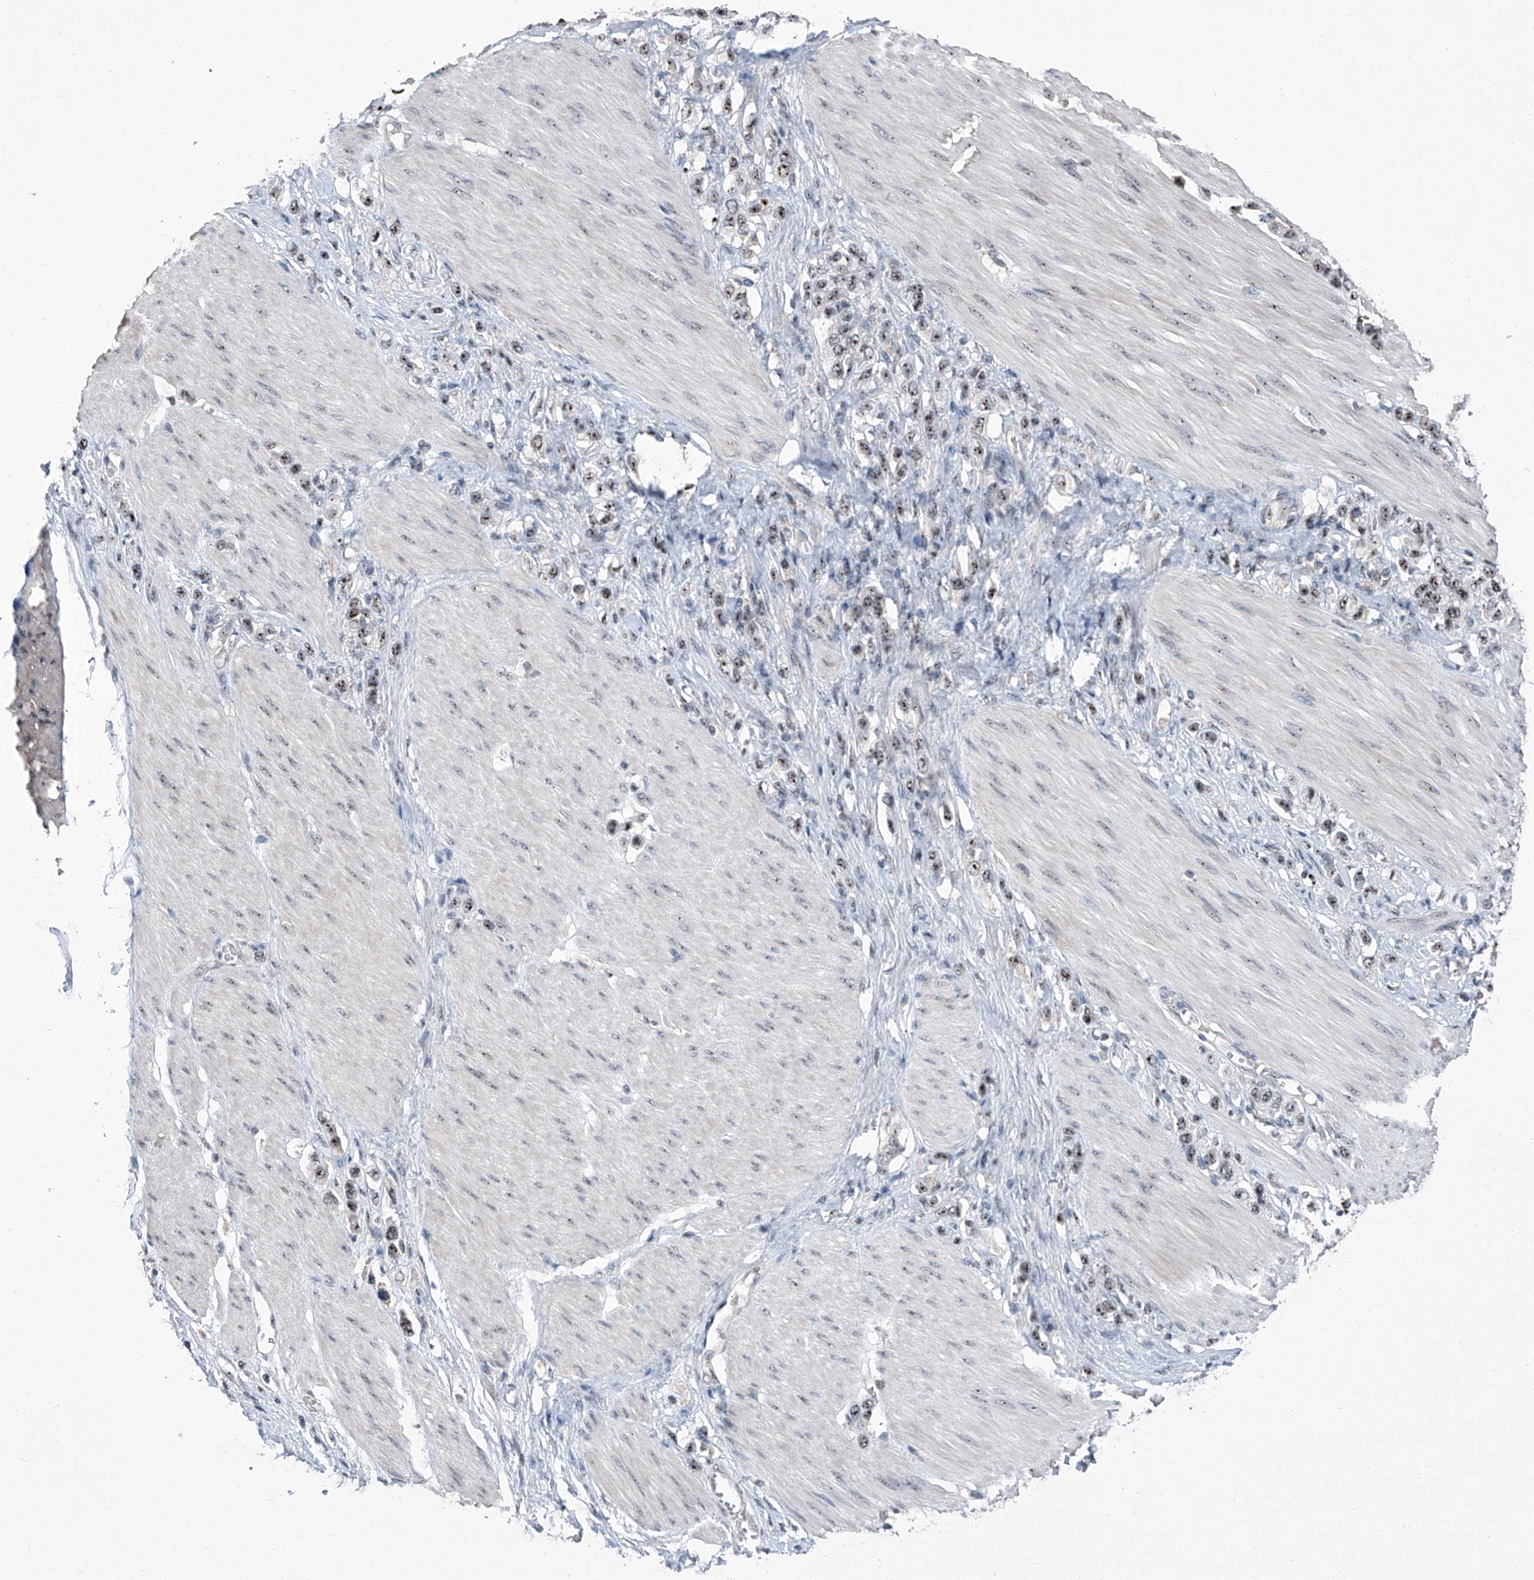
{"staining": {"intensity": "weak", "quantity": ">75%", "location": "nuclear"}, "tissue": "stomach cancer", "cell_type": "Tumor cells", "image_type": "cancer", "snomed": [{"axis": "morphology", "description": "Adenocarcinoma, NOS"}, {"axis": "topography", "description": "Stomach"}], "caption": "Immunohistochemical staining of stomach cancer (adenocarcinoma) demonstrates weak nuclear protein expression in about >75% of tumor cells. The staining was performed using DAB, with brown indicating positive protein expression. Nuclei are stained blue with hematoxylin.", "gene": "CMTR1", "patient": {"sex": "female", "age": 65}}